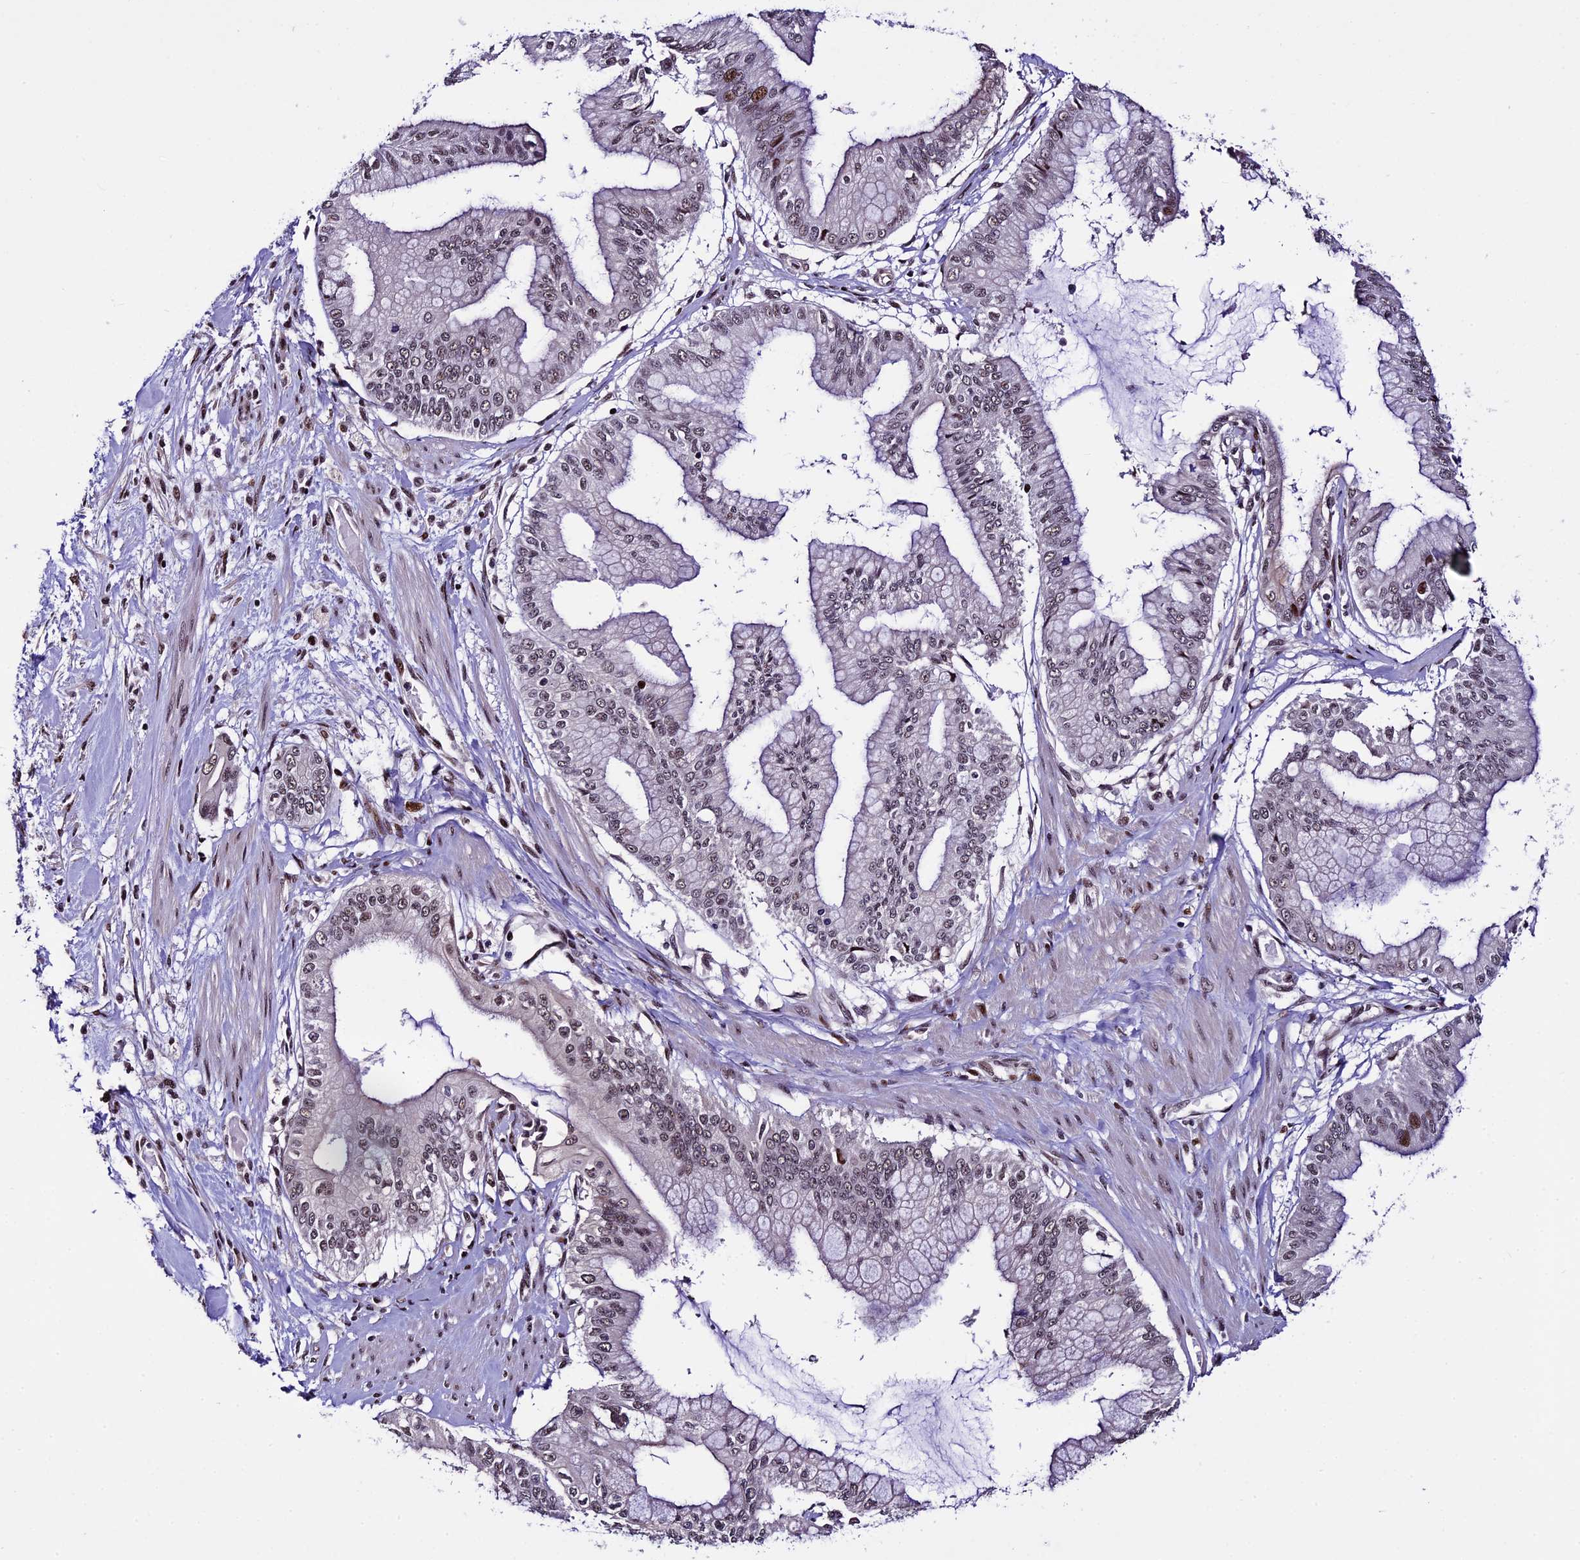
{"staining": {"intensity": "weak", "quantity": ">75%", "location": "nuclear"}, "tissue": "pancreatic cancer", "cell_type": "Tumor cells", "image_type": "cancer", "snomed": [{"axis": "morphology", "description": "Adenocarcinoma, NOS"}, {"axis": "topography", "description": "Pancreas"}], "caption": "Adenocarcinoma (pancreatic) tissue exhibits weak nuclear staining in about >75% of tumor cells (Stains: DAB (3,3'-diaminobenzidine) in brown, nuclei in blue, Microscopy: brightfield microscopy at high magnification).", "gene": "TCP11L2", "patient": {"sex": "male", "age": 46}}